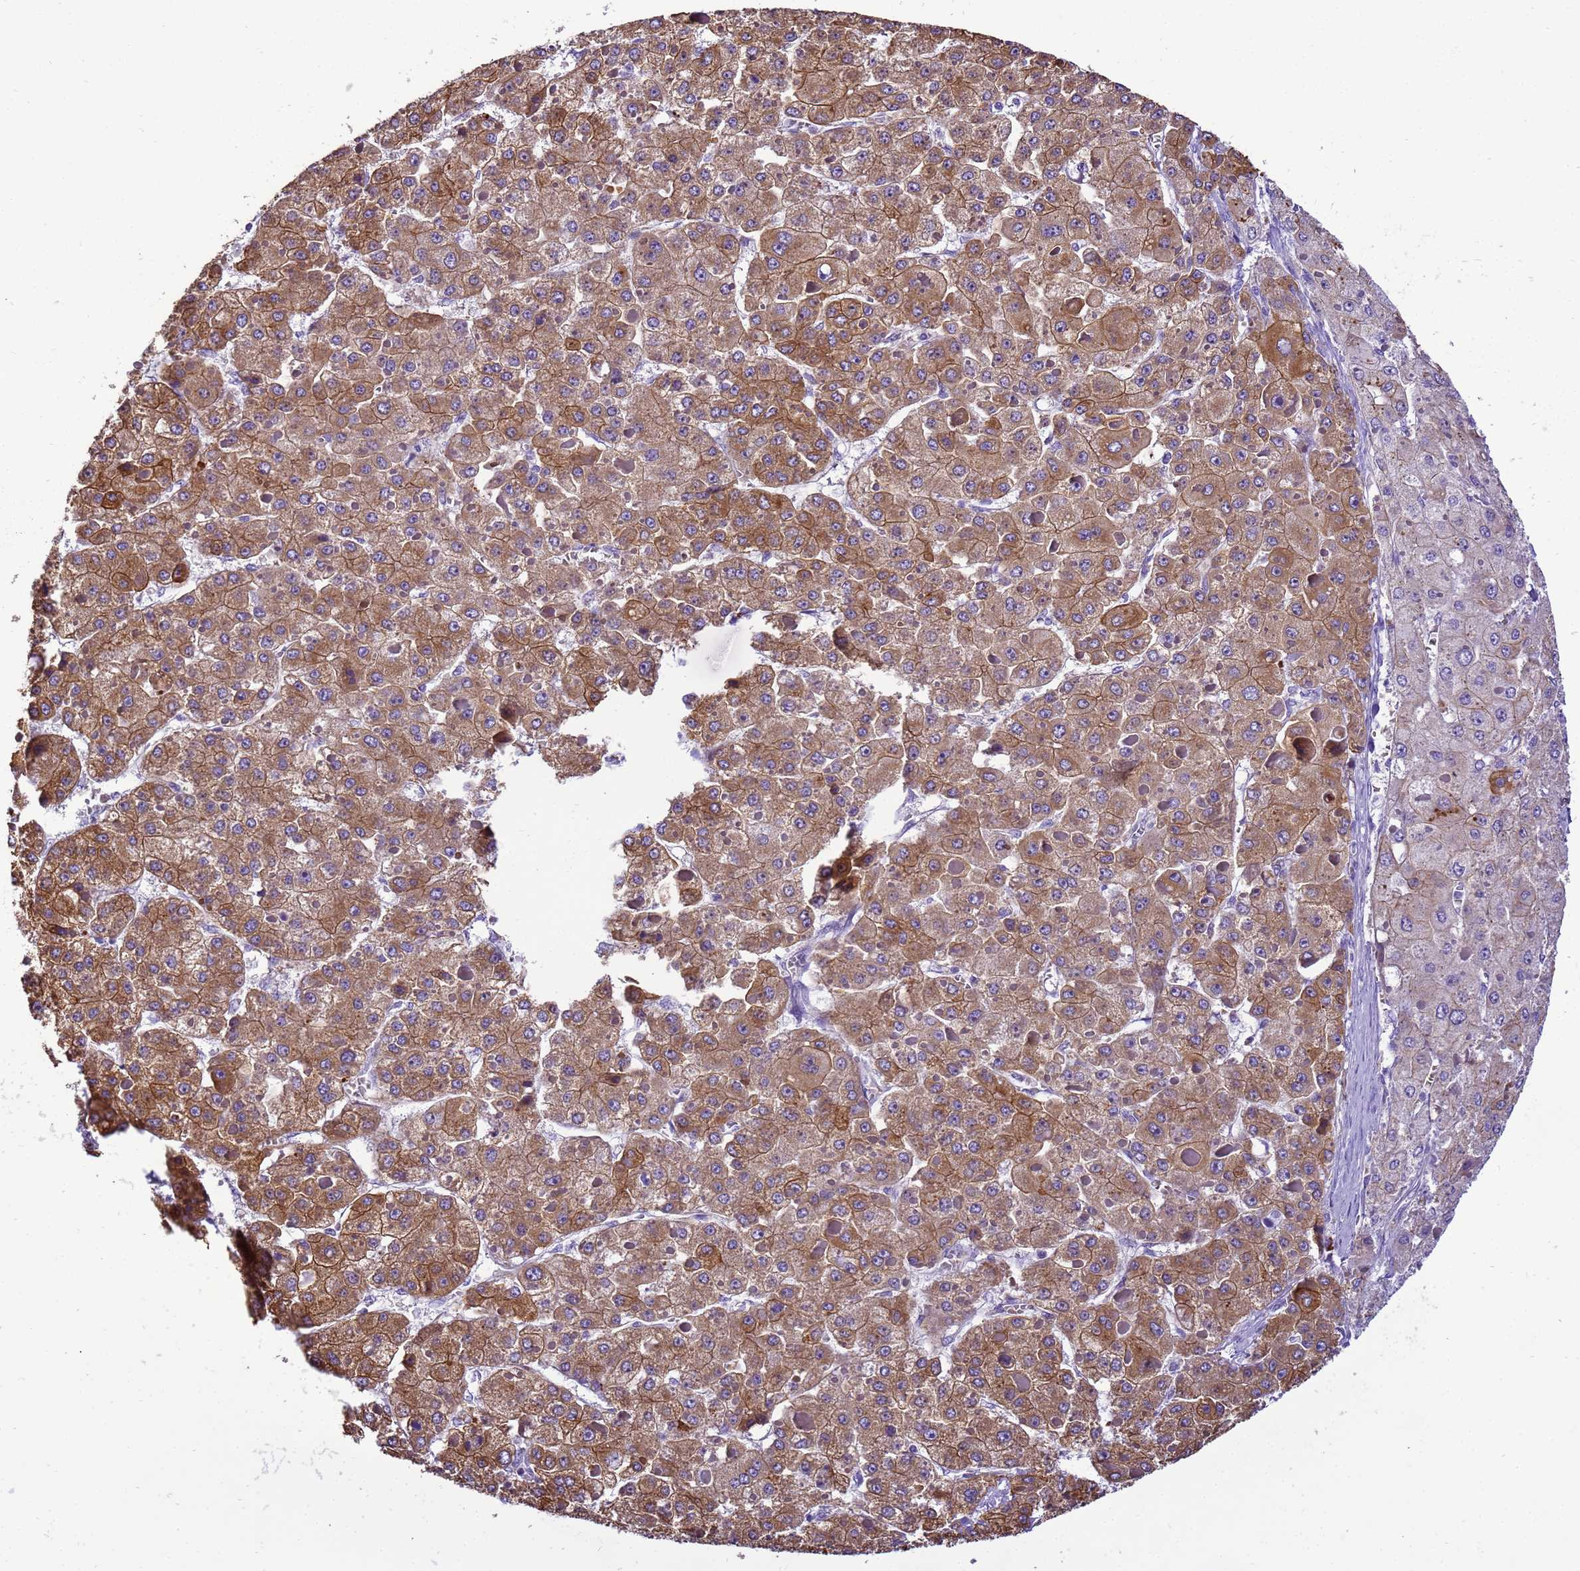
{"staining": {"intensity": "moderate", "quantity": ">75%", "location": "cytoplasmic/membranous"}, "tissue": "liver cancer", "cell_type": "Tumor cells", "image_type": "cancer", "snomed": [{"axis": "morphology", "description": "Carcinoma, Hepatocellular, NOS"}, {"axis": "topography", "description": "Liver"}], "caption": "Protein expression analysis of hepatocellular carcinoma (liver) displays moderate cytoplasmic/membranous positivity in about >75% of tumor cells.", "gene": "PIEZO2", "patient": {"sex": "female", "age": 73}}